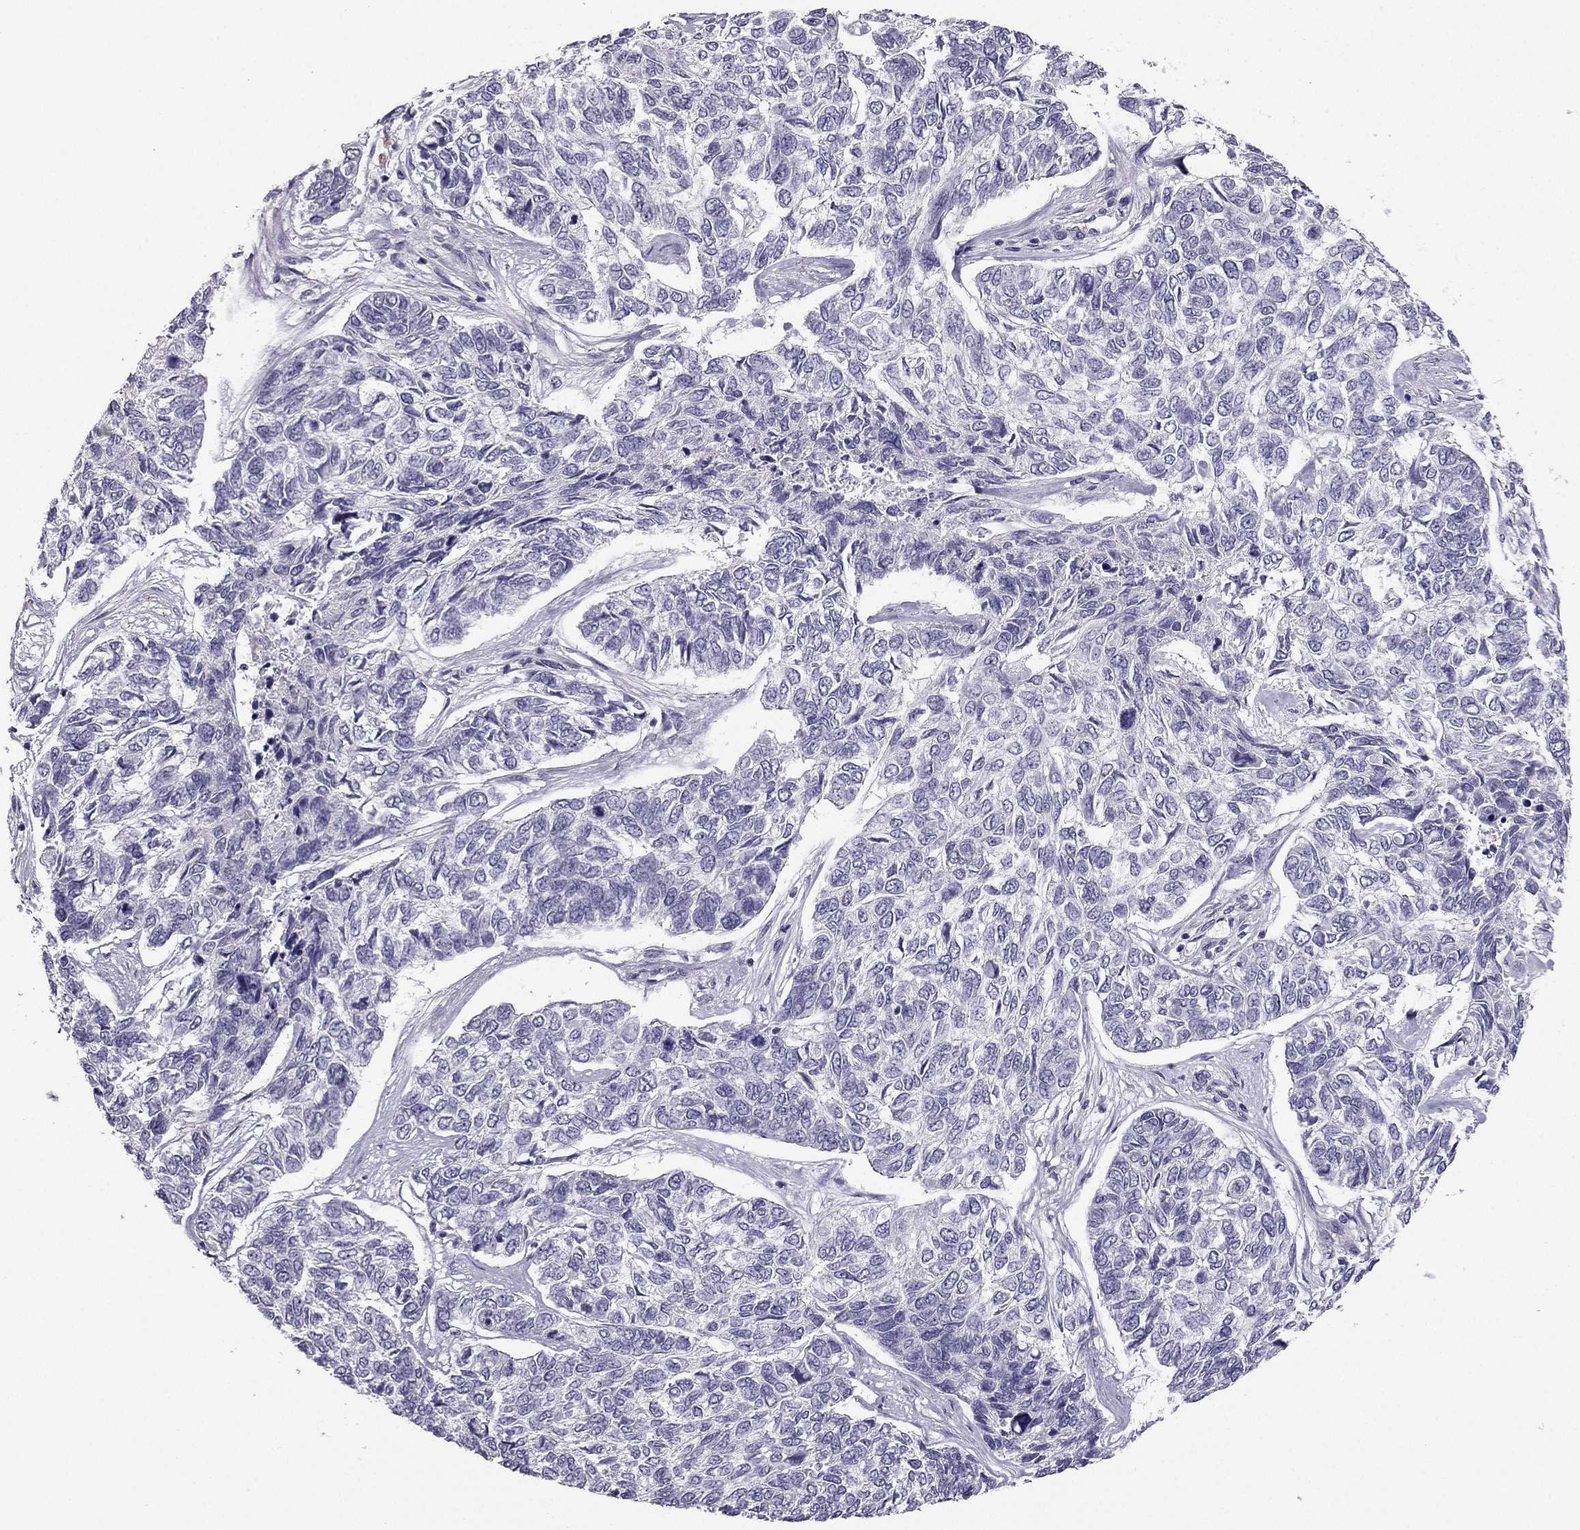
{"staining": {"intensity": "negative", "quantity": "none", "location": "none"}, "tissue": "skin cancer", "cell_type": "Tumor cells", "image_type": "cancer", "snomed": [{"axis": "morphology", "description": "Basal cell carcinoma"}, {"axis": "topography", "description": "Skin"}], "caption": "Micrograph shows no significant protein expression in tumor cells of skin cancer.", "gene": "NQO1", "patient": {"sex": "female", "age": 65}}